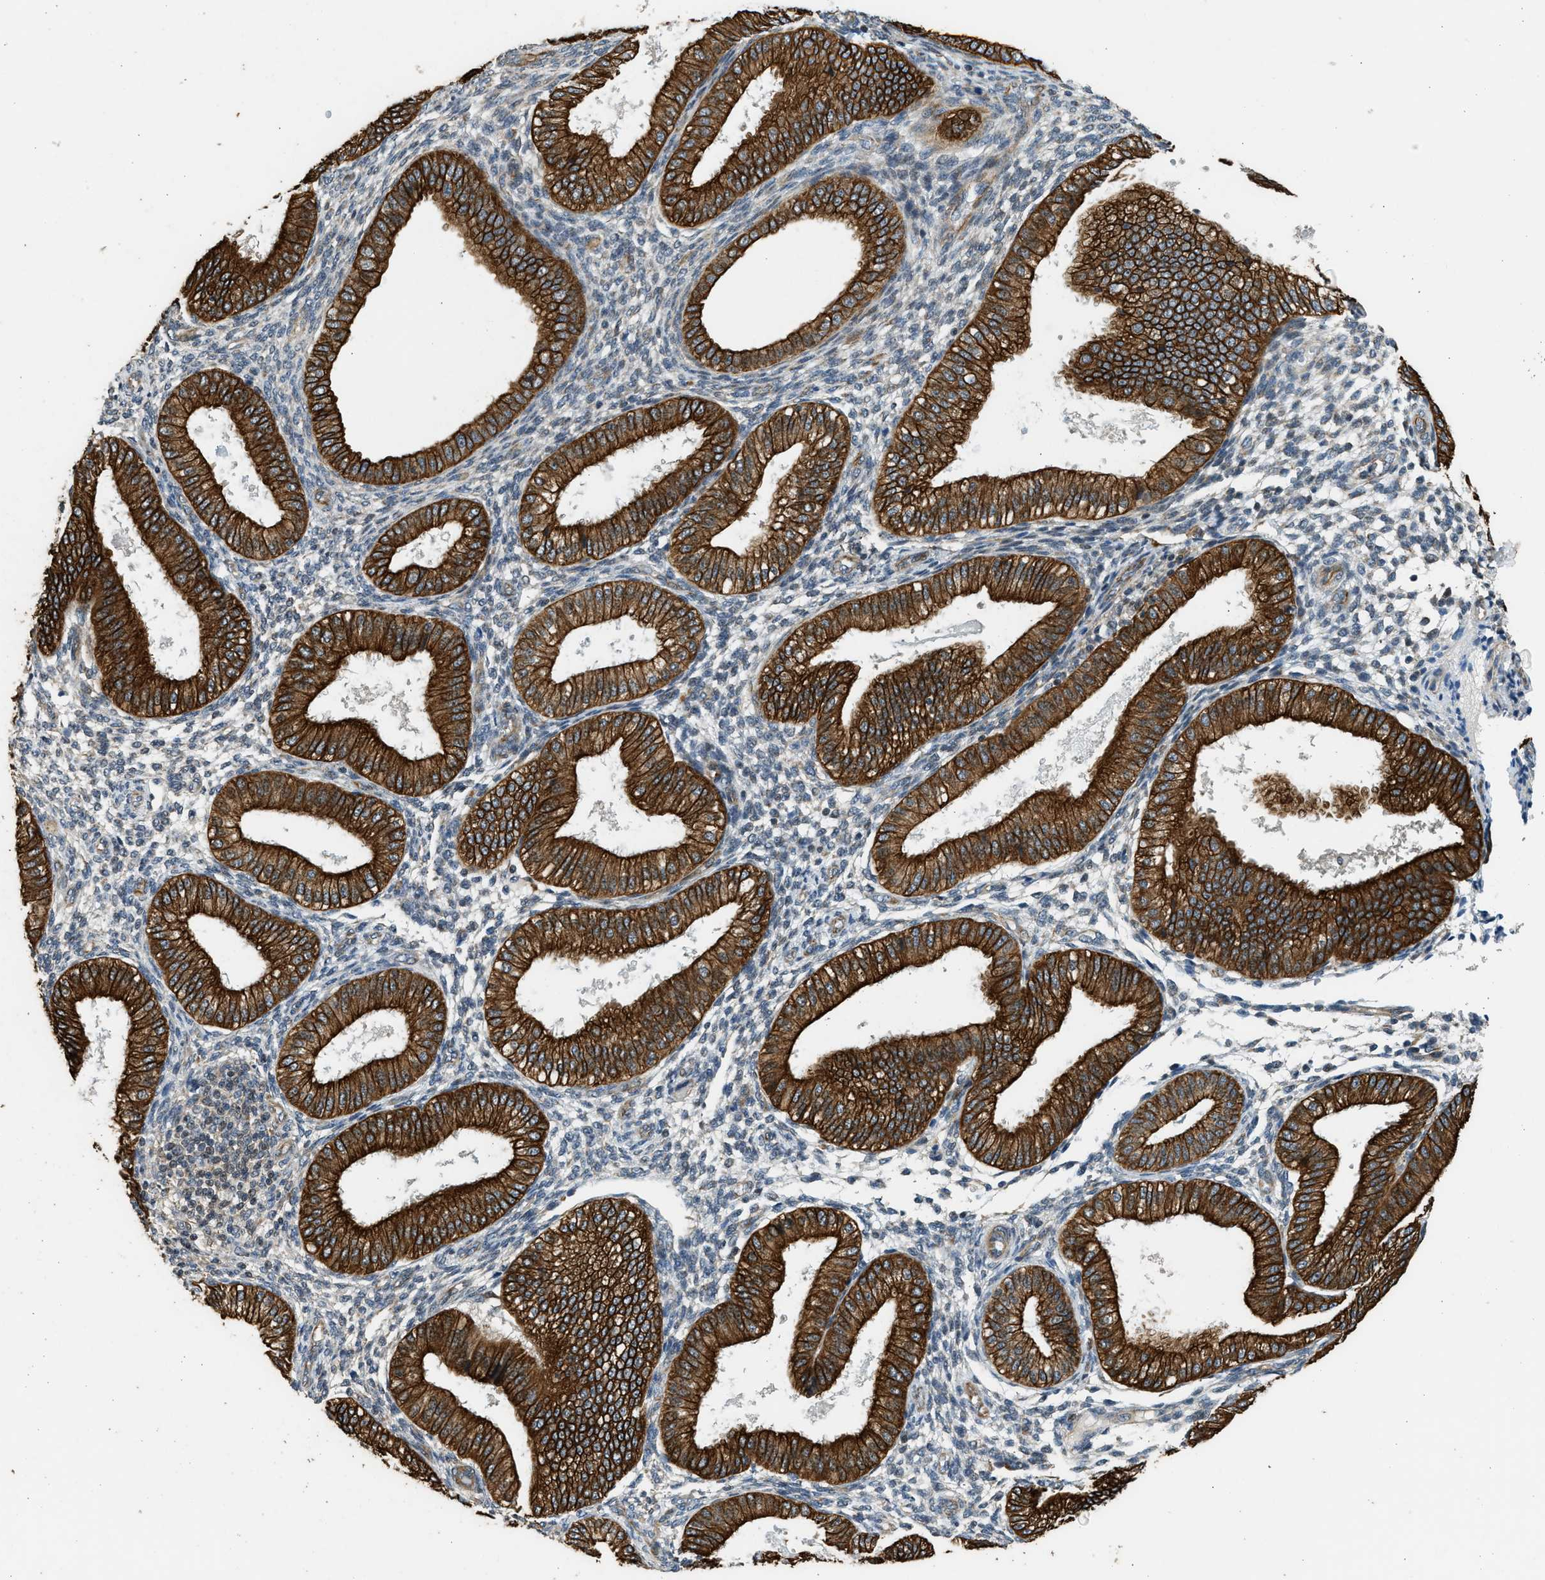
{"staining": {"intensity": "negative", "quantity": "none", "location": "none"}, "tissue": "endometrium", "cell_type": "Cells in endometrial stroma", "image_type": "normal", "snomed": [{"axis": "morphology", "description": "Normal tissue, NOS"}, {"axis": "topography", "description": "Endometrium"}], "caption": "Cells in endometrial stroma are negative for protein expression in normal human endometrium. Nuclei are stained in blue.", "gene": "PCLO", "patient": {"sex": "female", "age": 39}}